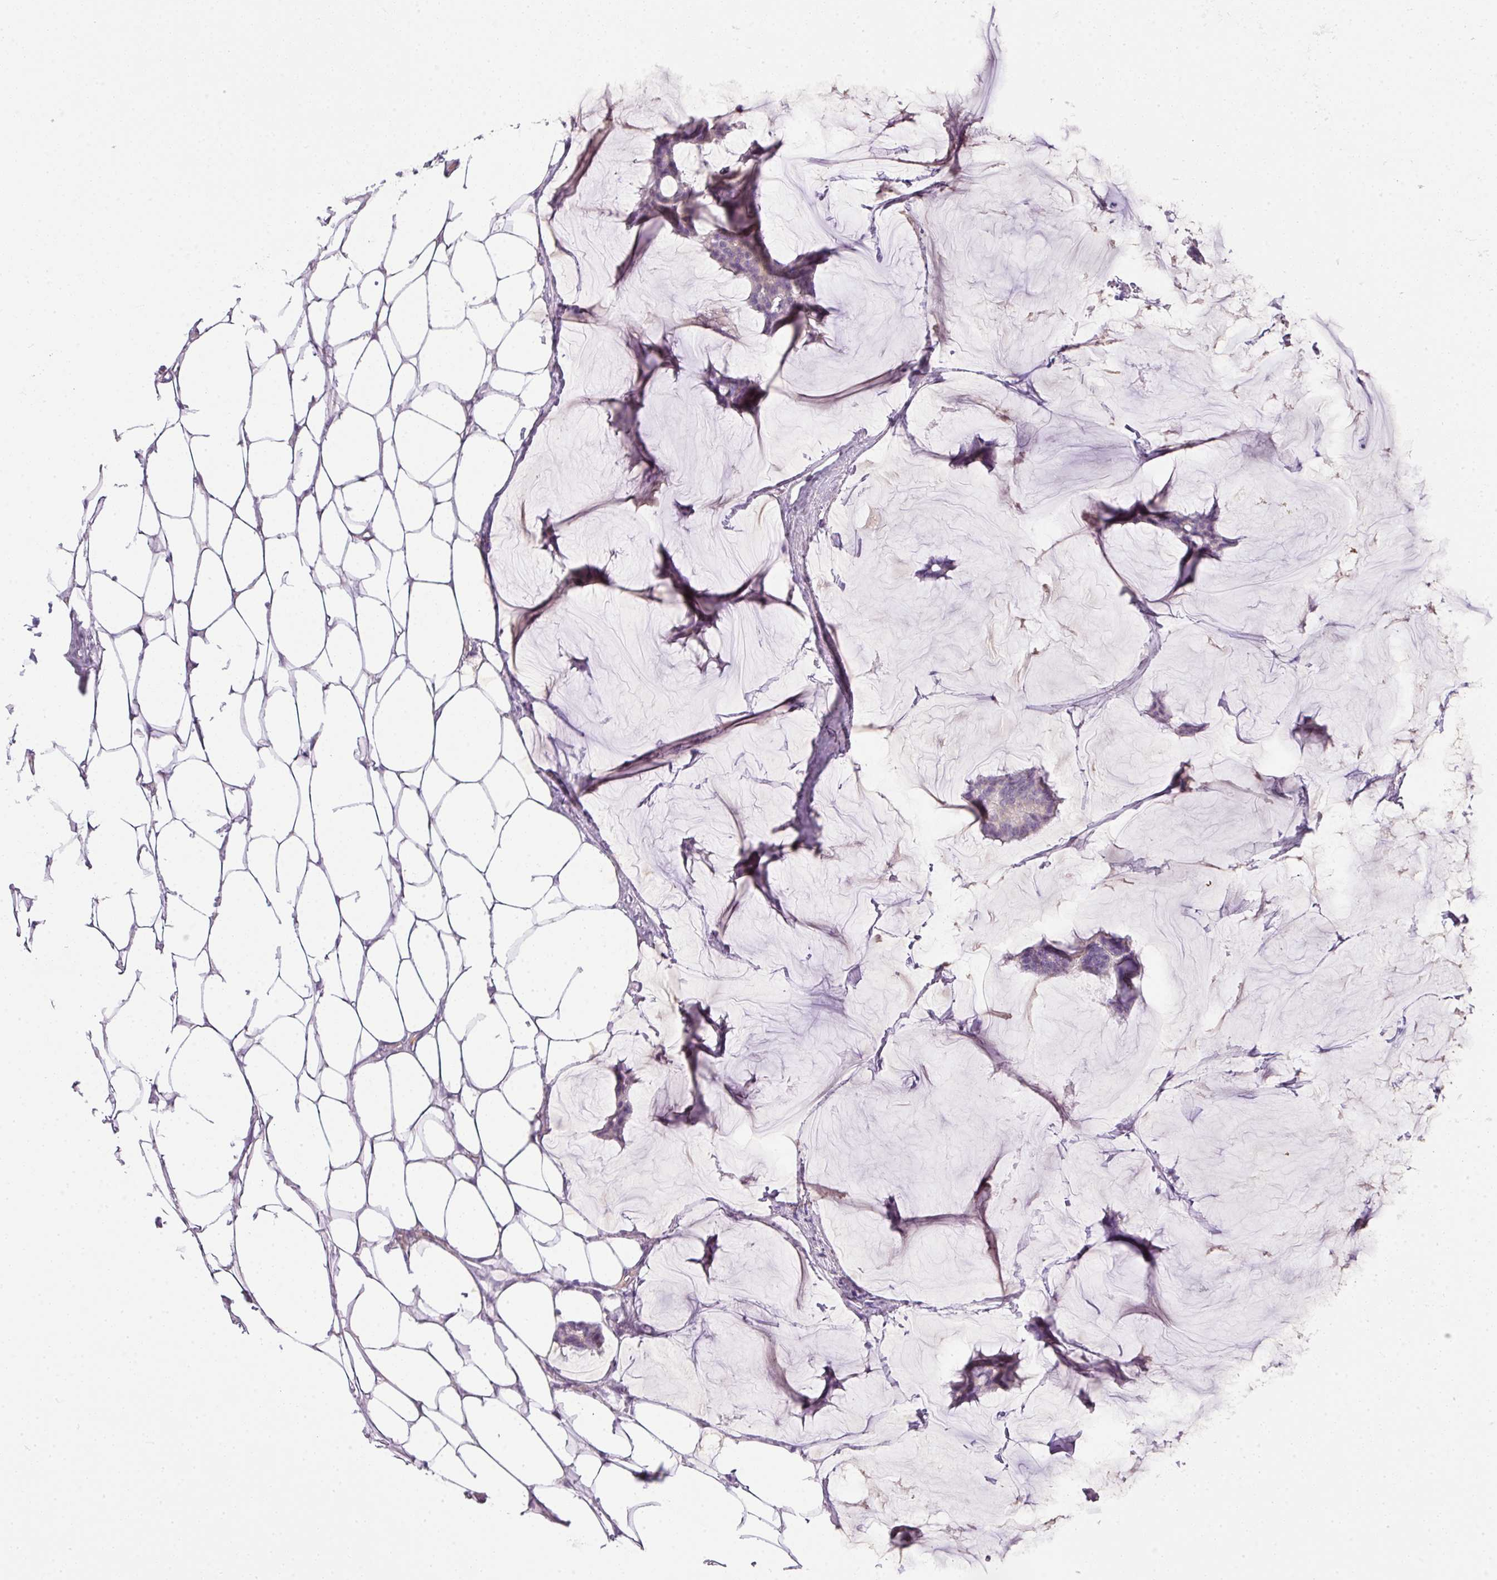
{"staining": {"intensity": "negative", "quantity": "none", "location": "none"}, "tissue": "breast cancer", "cell_type": "Tumor cells", "image_type": "cancer", "snomed": [{"axis": "morphology", "description": "Duct carcinoma"}, {"axis": "topography", "description": "Breast"}], "caption": "Tumor cells are negative for protein expression in human breast infiltrating ductal carcinoma.", "gene": "RAX2", "patient": {"sex": "female", "age": 93}}